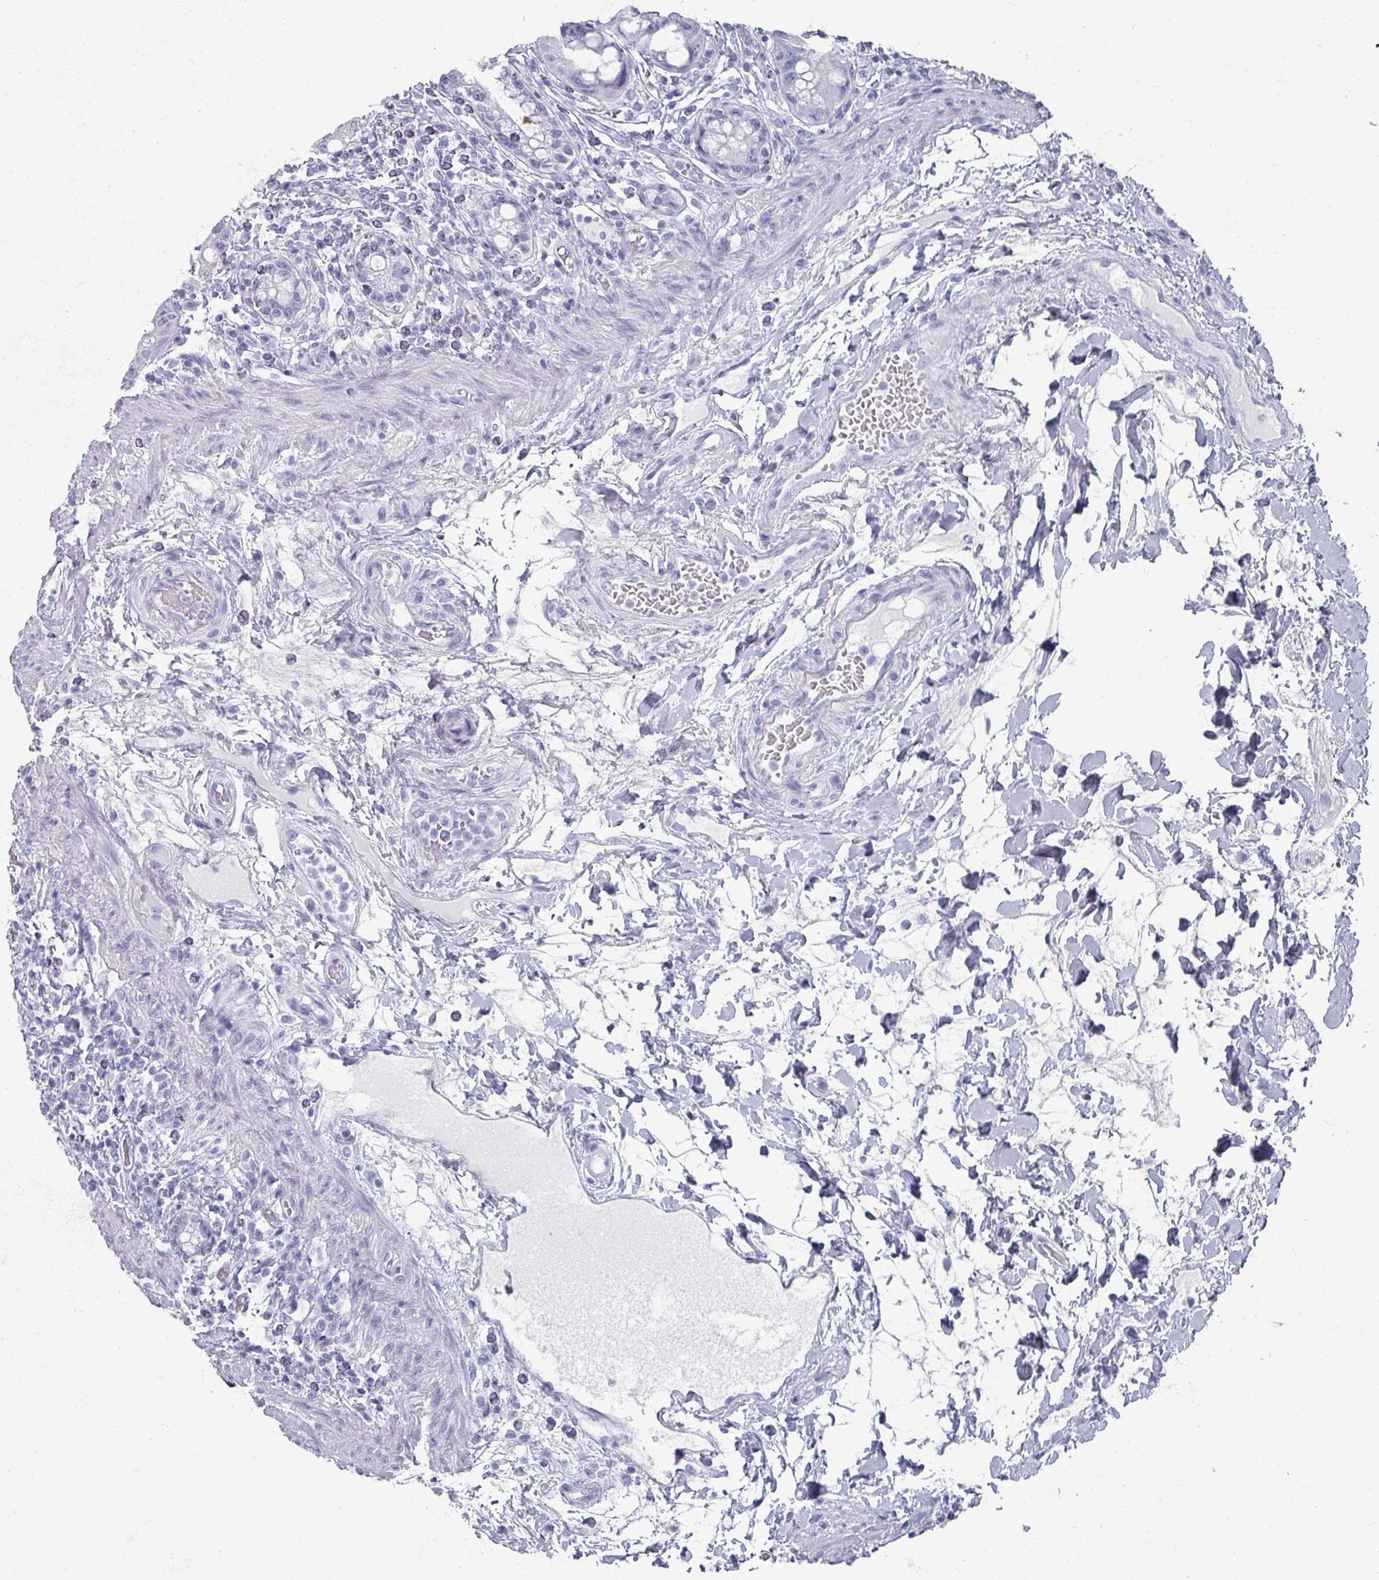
{"staining": {"intensity": "negative", "quantity": "none", "location": "none"}, "tissue": "rectum", "cell_type": "Glandular cells", "image_type": "normal", "snomed": [{"axis": "morphology", "description": "Normal tissue, NOS"}, {"axis": "topography", "description": "Rectum"}], "caption": "The immunohistochemistry (IHC) micrograph has no significant staining in glandular cells of rectum. The staining was performed using DAB to visualize the protein expression in brown, while the nuclei were stained in blue with hematoxylin (Magnification: 20x).", "gene": "OMG", "patient": {"sex": "female", "age": 57}}